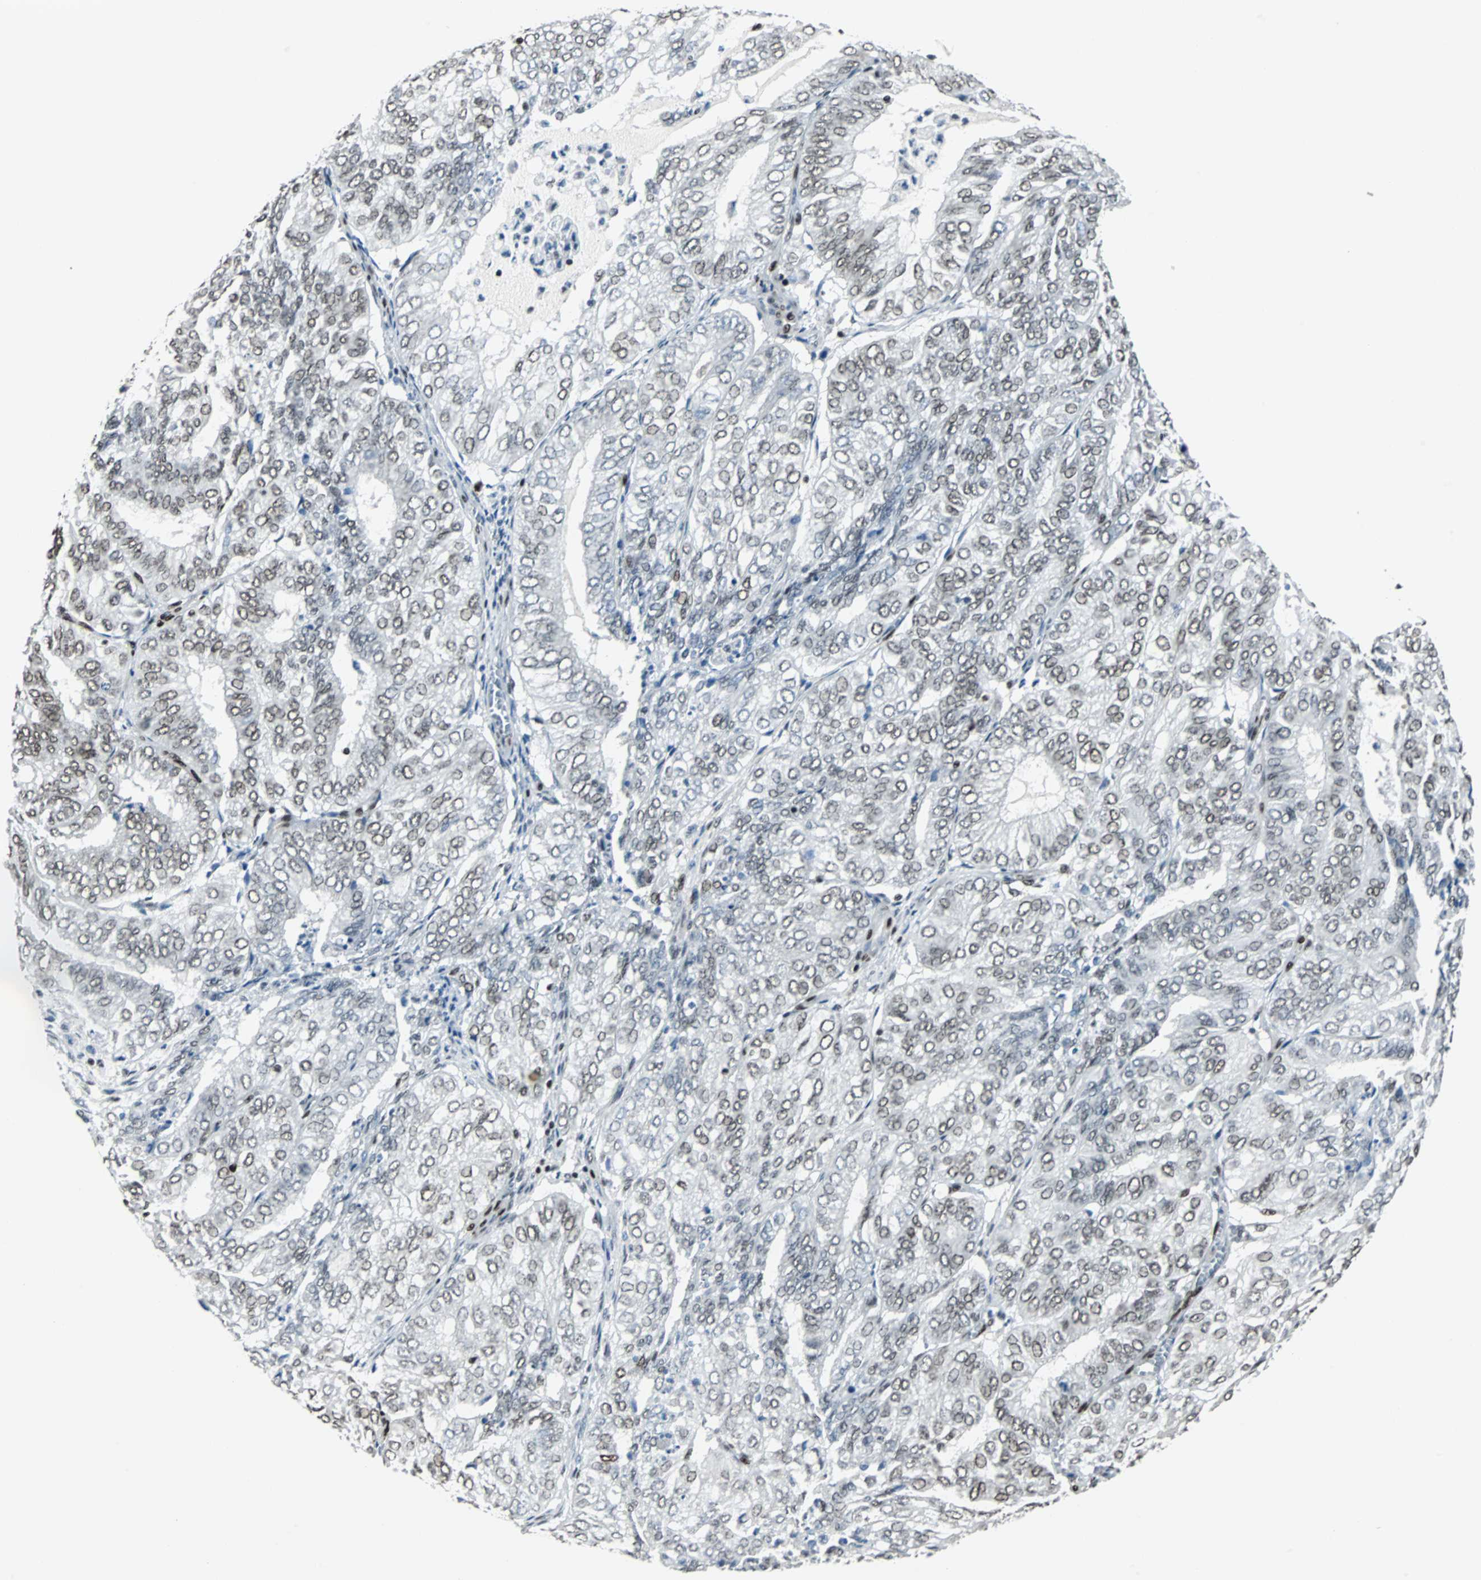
{"staining": {"intensity": "moderate", "quantity": ">75%", "location": "nuclear"}, "tissue": "endometrial cancer", "cell_type": "Tumor cells", "image_type": "cancer", "snomed": [{"axis": "morphology", "description": "Adenocarcinoma, NOS"}, {"axis": "topography", "description": "Uterus"}], "caption": "Moderate nuclear positivity for a protein is appreciated in about >75% of tumor cells of endometrial cancer (adenocarcinoma) using immunohistochemistry.", "gene": "MEF2D", "patient": {"sex": "female", "age": 60}}